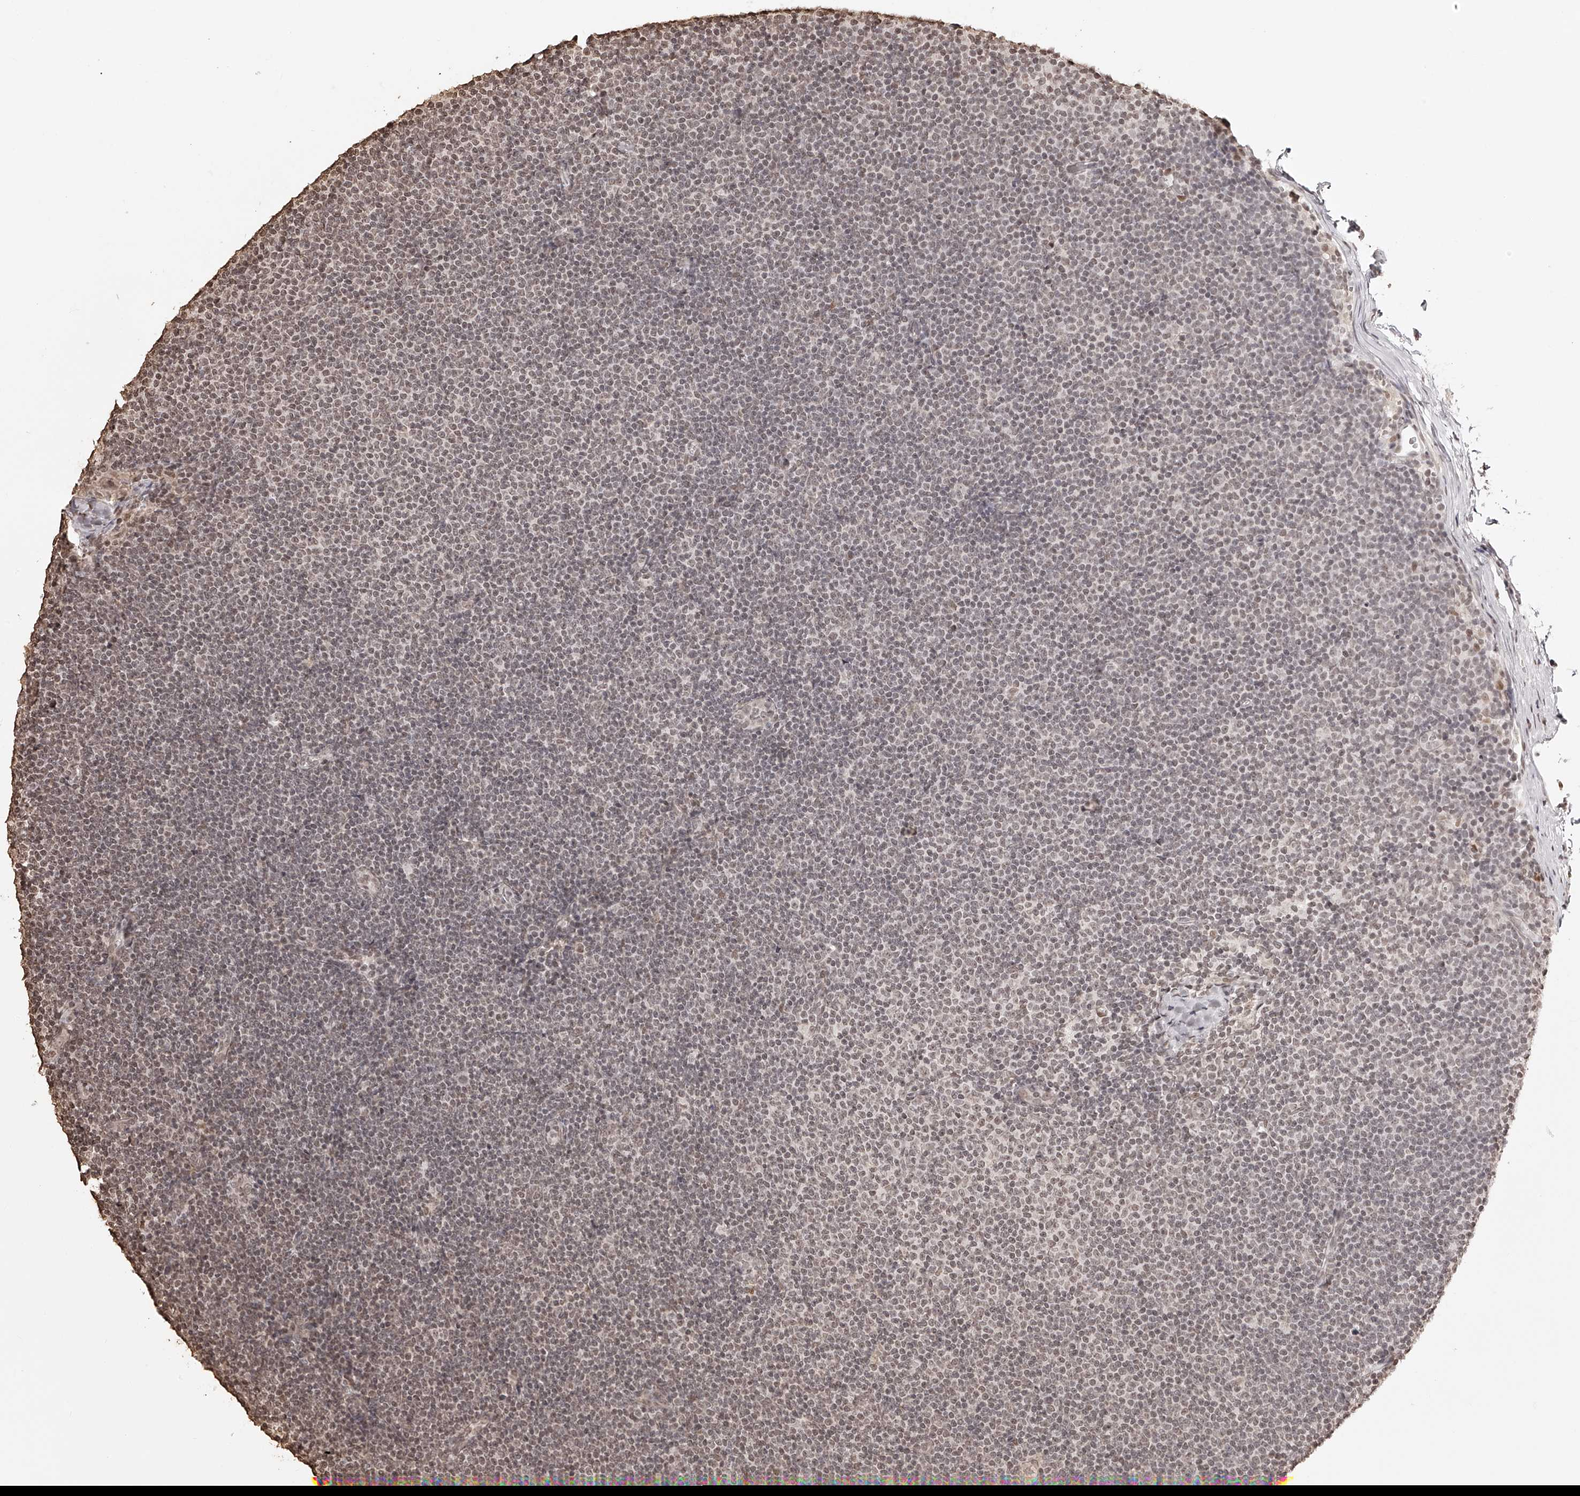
{"staining": {"intensity": "weak", "quantity": ">75%", "location": "nuclear"}, "tissue": "lymphoma", "cell_type": "Tumor cells", "image_type": "cancer", "snomed": [{"axis": "morphology", "description": "Malignant lymphoma, non-Hodgkin's type, Low grade"}, {"axis": "topography", "description": "Lymph node"}], "caption": "DAB immunohistochemical staining of human lymphoma demonstrates weak nuclear protein positivity in about >75% of tumor cells.", "gene": "ZNF503", "patient": {"sex": "female", "age": 53}}